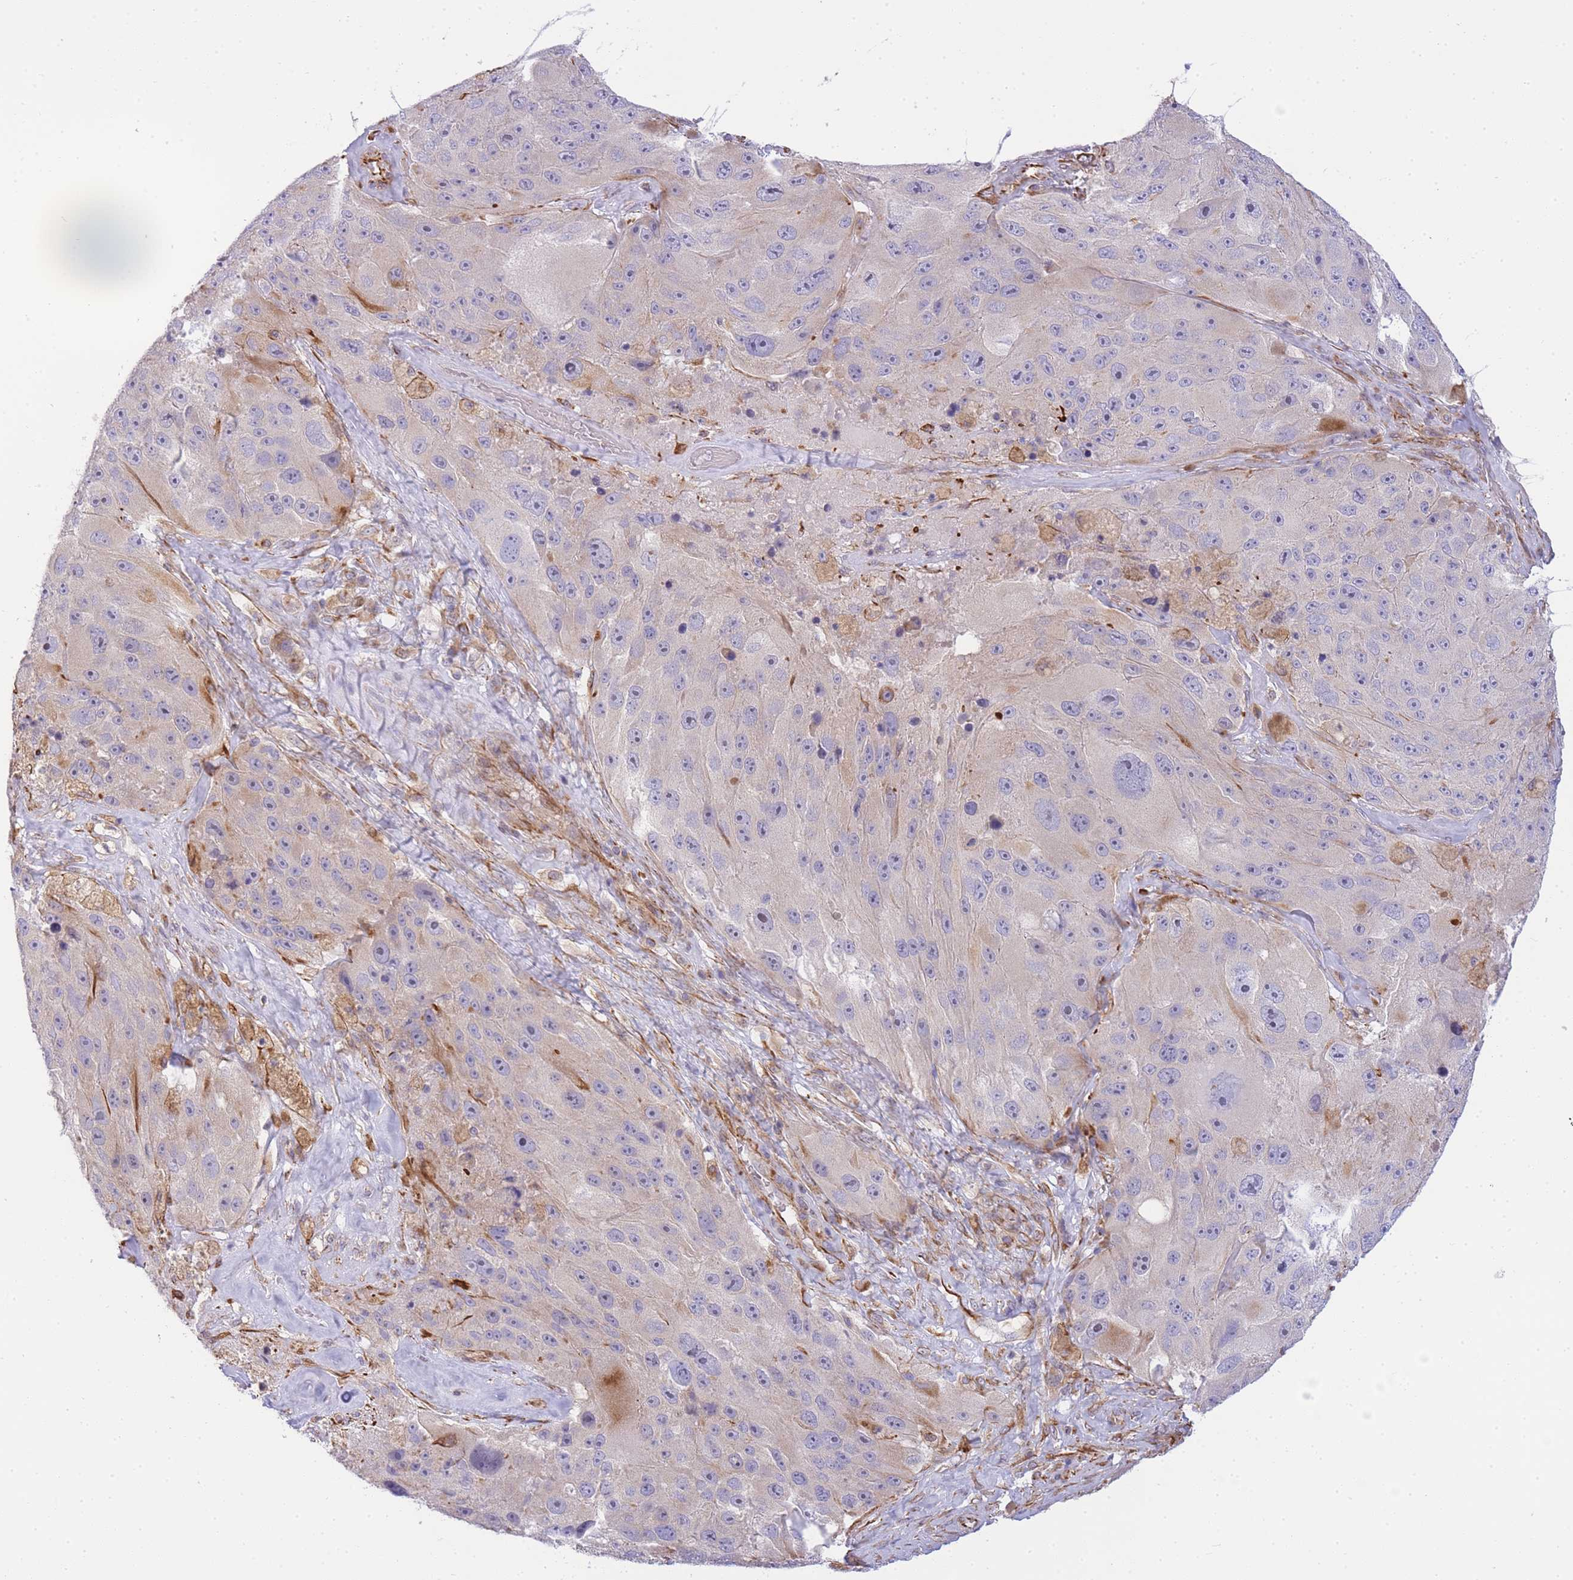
{"staining": {"intensity": "negative", "quantity": "none", "location": "none"}, "tissue": "melanoma", "cell_type": "Tumor cells", "image_type": "cancer", "snomed": [{"axis": "morphology", "description": "Malignant melanoma, Metastatic site"}, {"axis": "topography", "description": "Lymph node"}], "caption": "Protein analysis of melanoma reveals no significant expression in tumor cells.", "gene": "ECPAS", "patient": {"sex": "male", "age": 62}}